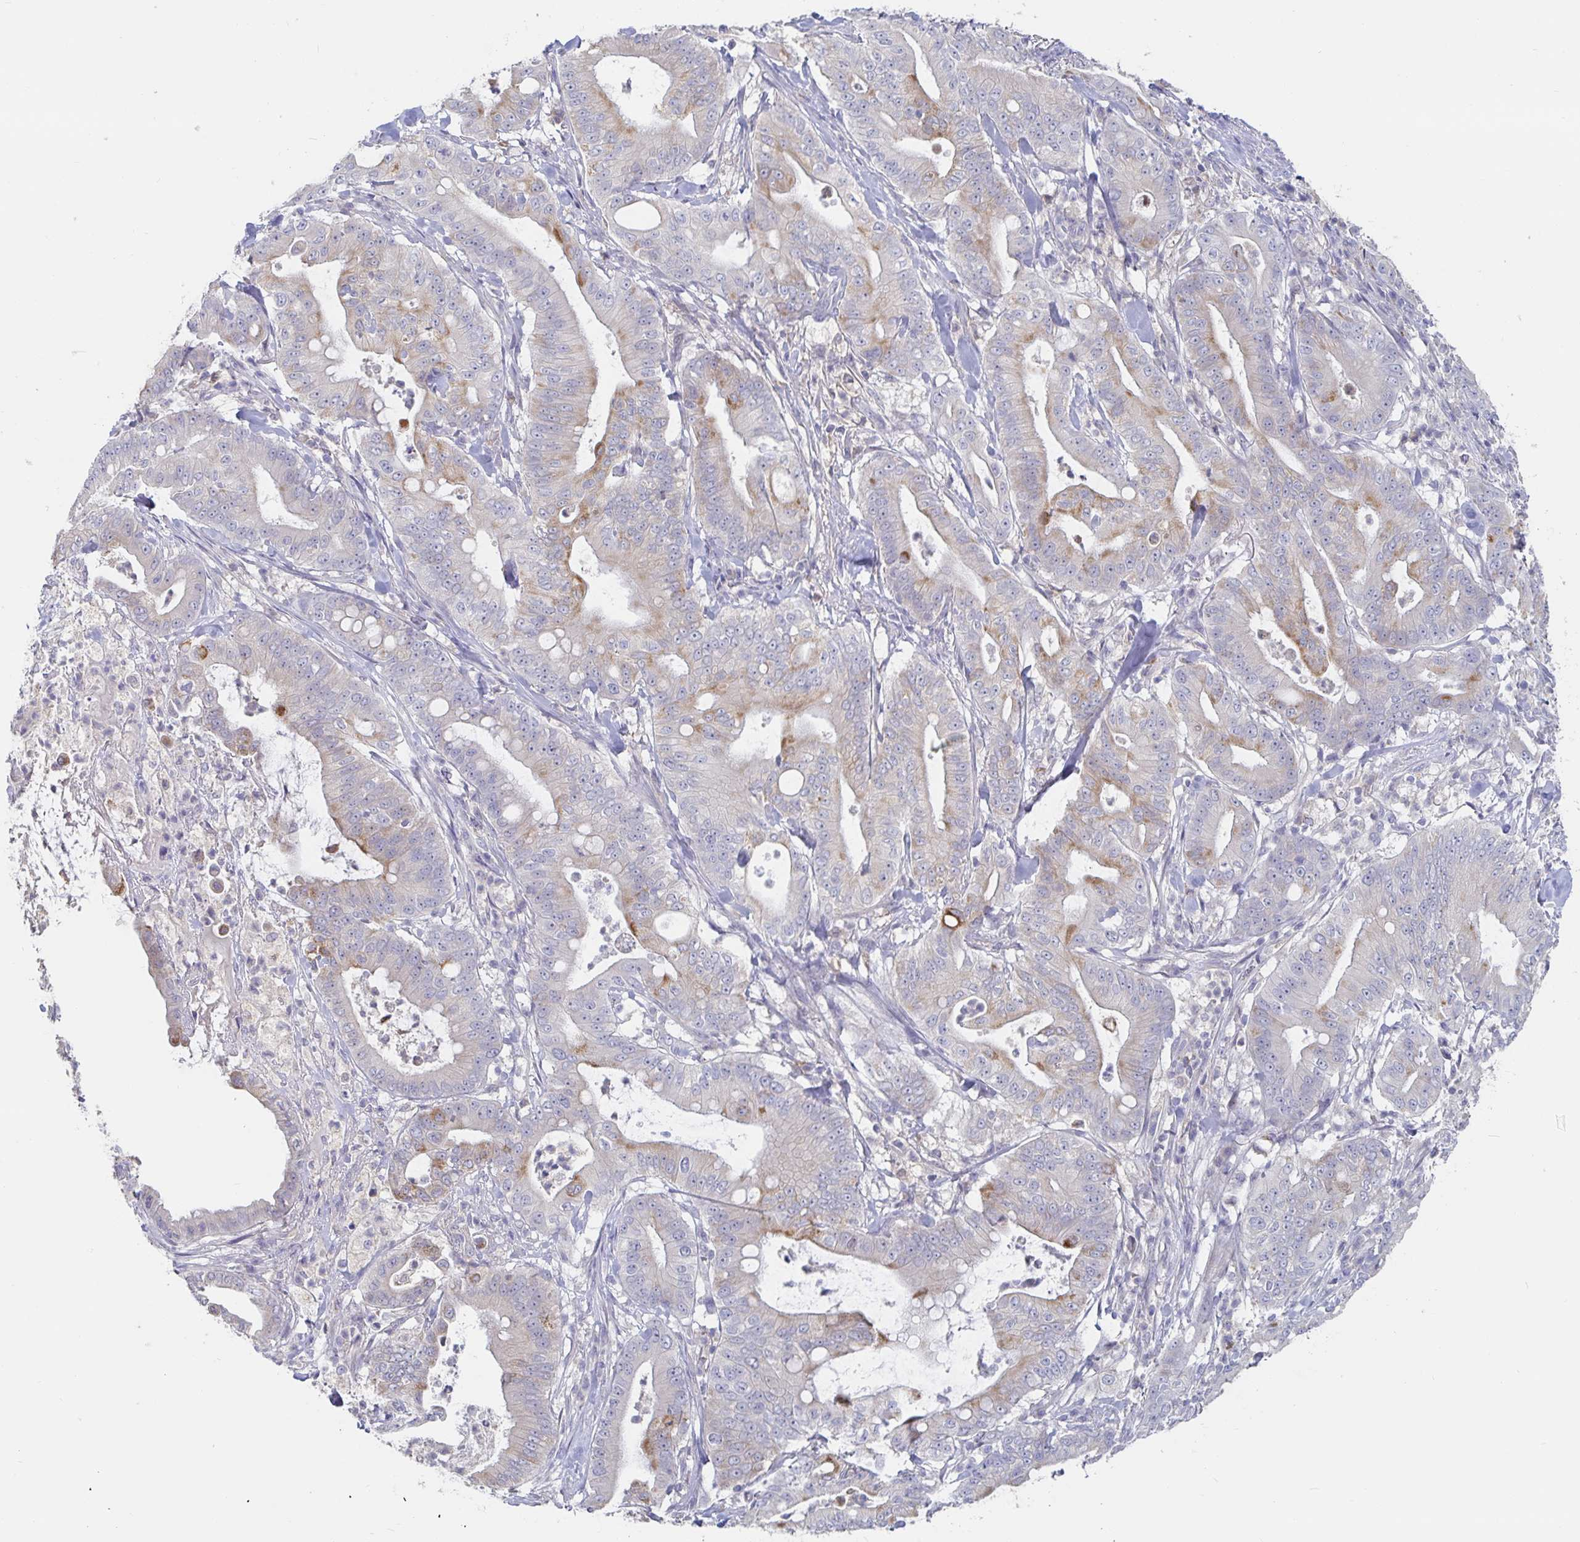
{"staining": {"intensity": "weak", "quantity": "<25%", "location": "cytoplasmic/membranous"}, "tissue": "pancreatic cancer", "cell_type": "Tumor cells", "image_type": "cancer", "snomed": [{"axis": "morphology", "description": "Adenocarcinoma, NOS"}, {"axis": "topography", "description": "Pancreas"}], "caption": "Immunohistochemistry histopathology image of neoplastic tissue: pancreatic cancer stained with DAB (3,3'-diaminobenzidine) demonstrates no significant protein staining in tumor cells.", "gene": "SPPL3", "patient": {"sex": "male", "age": 71}}